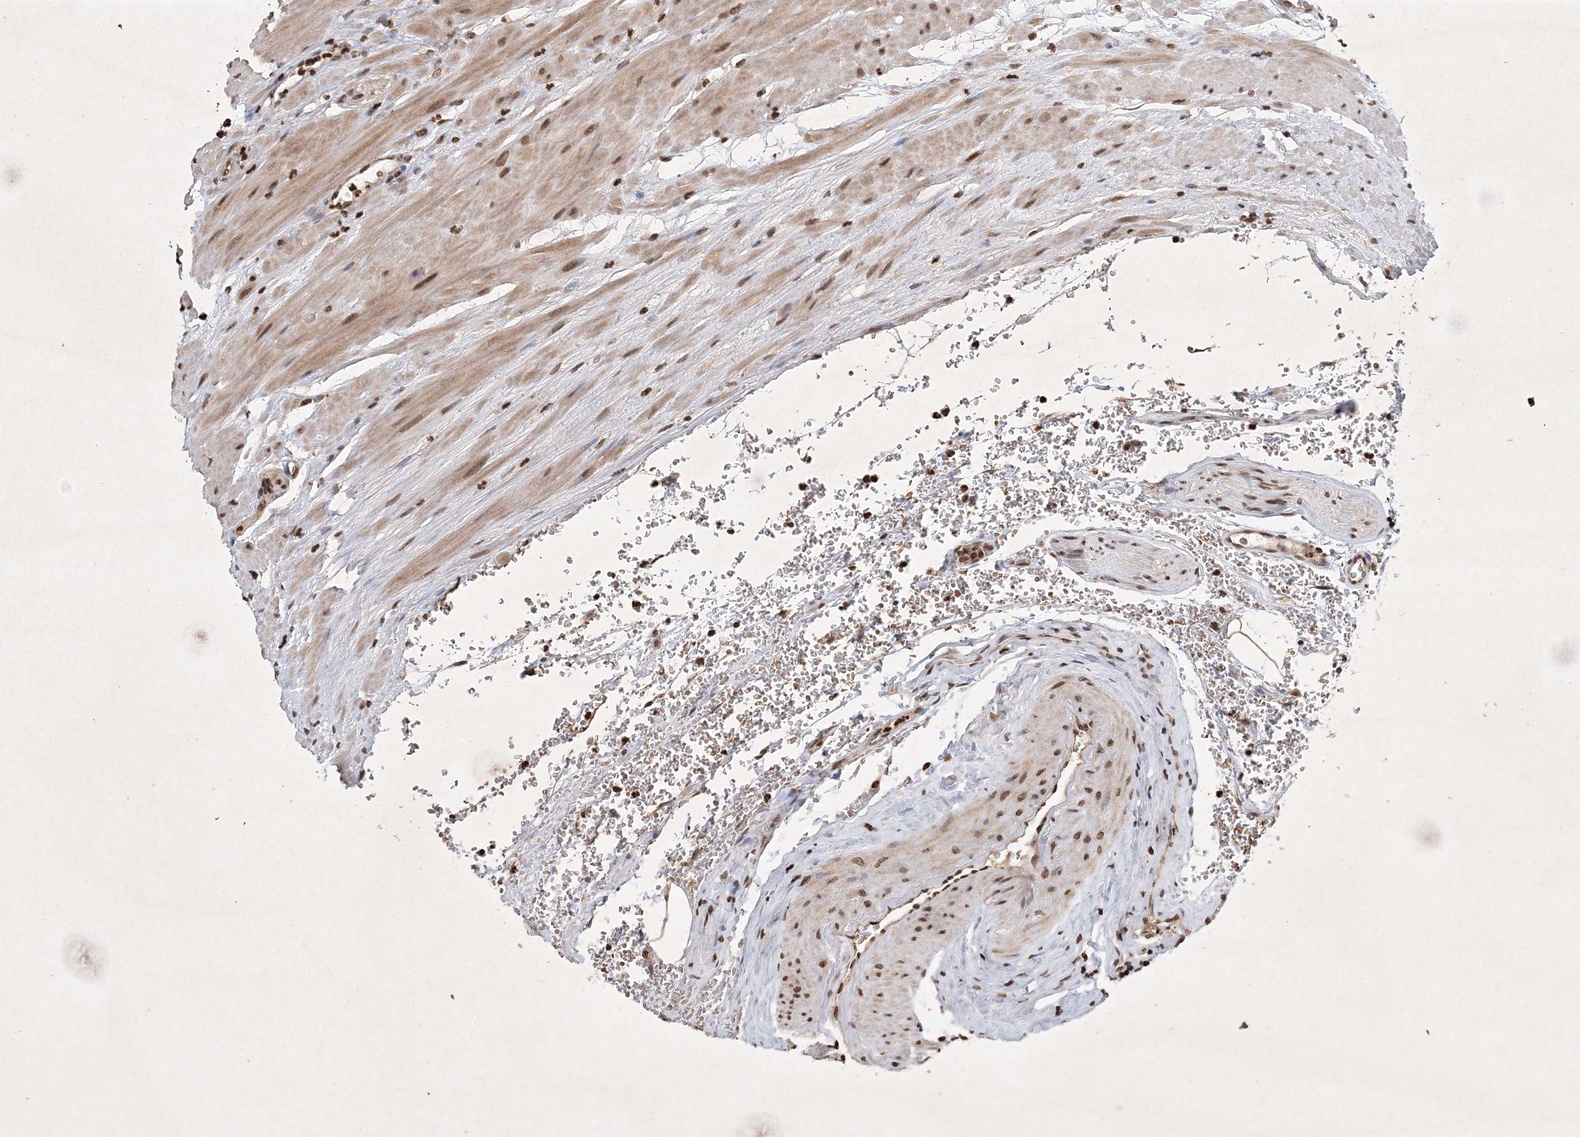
{"staining": {"intensity": "moderate", "quantity": ">75%", "location": "nuclear"}, "tissue": "prostate cancer", "cell_type": "Tumor cells", "image_type": "cancer", "snomed": [{"axis": "morphology", "description": "Adenocarcinoma, High grade"}, {"axis": "topography", "description": "Prostate"}], "caption": "High-magnification brightfield microscopy of high-grade adenocarcinoma (prostate) stained with DAB (brown) and counterstained with hematoxylin (blue). tumor cells exhibit moderate nuclear expression is seen in about>75% of cells.", "gene": "NEDD9", "patient": {"sex": "male", "age": 61}}